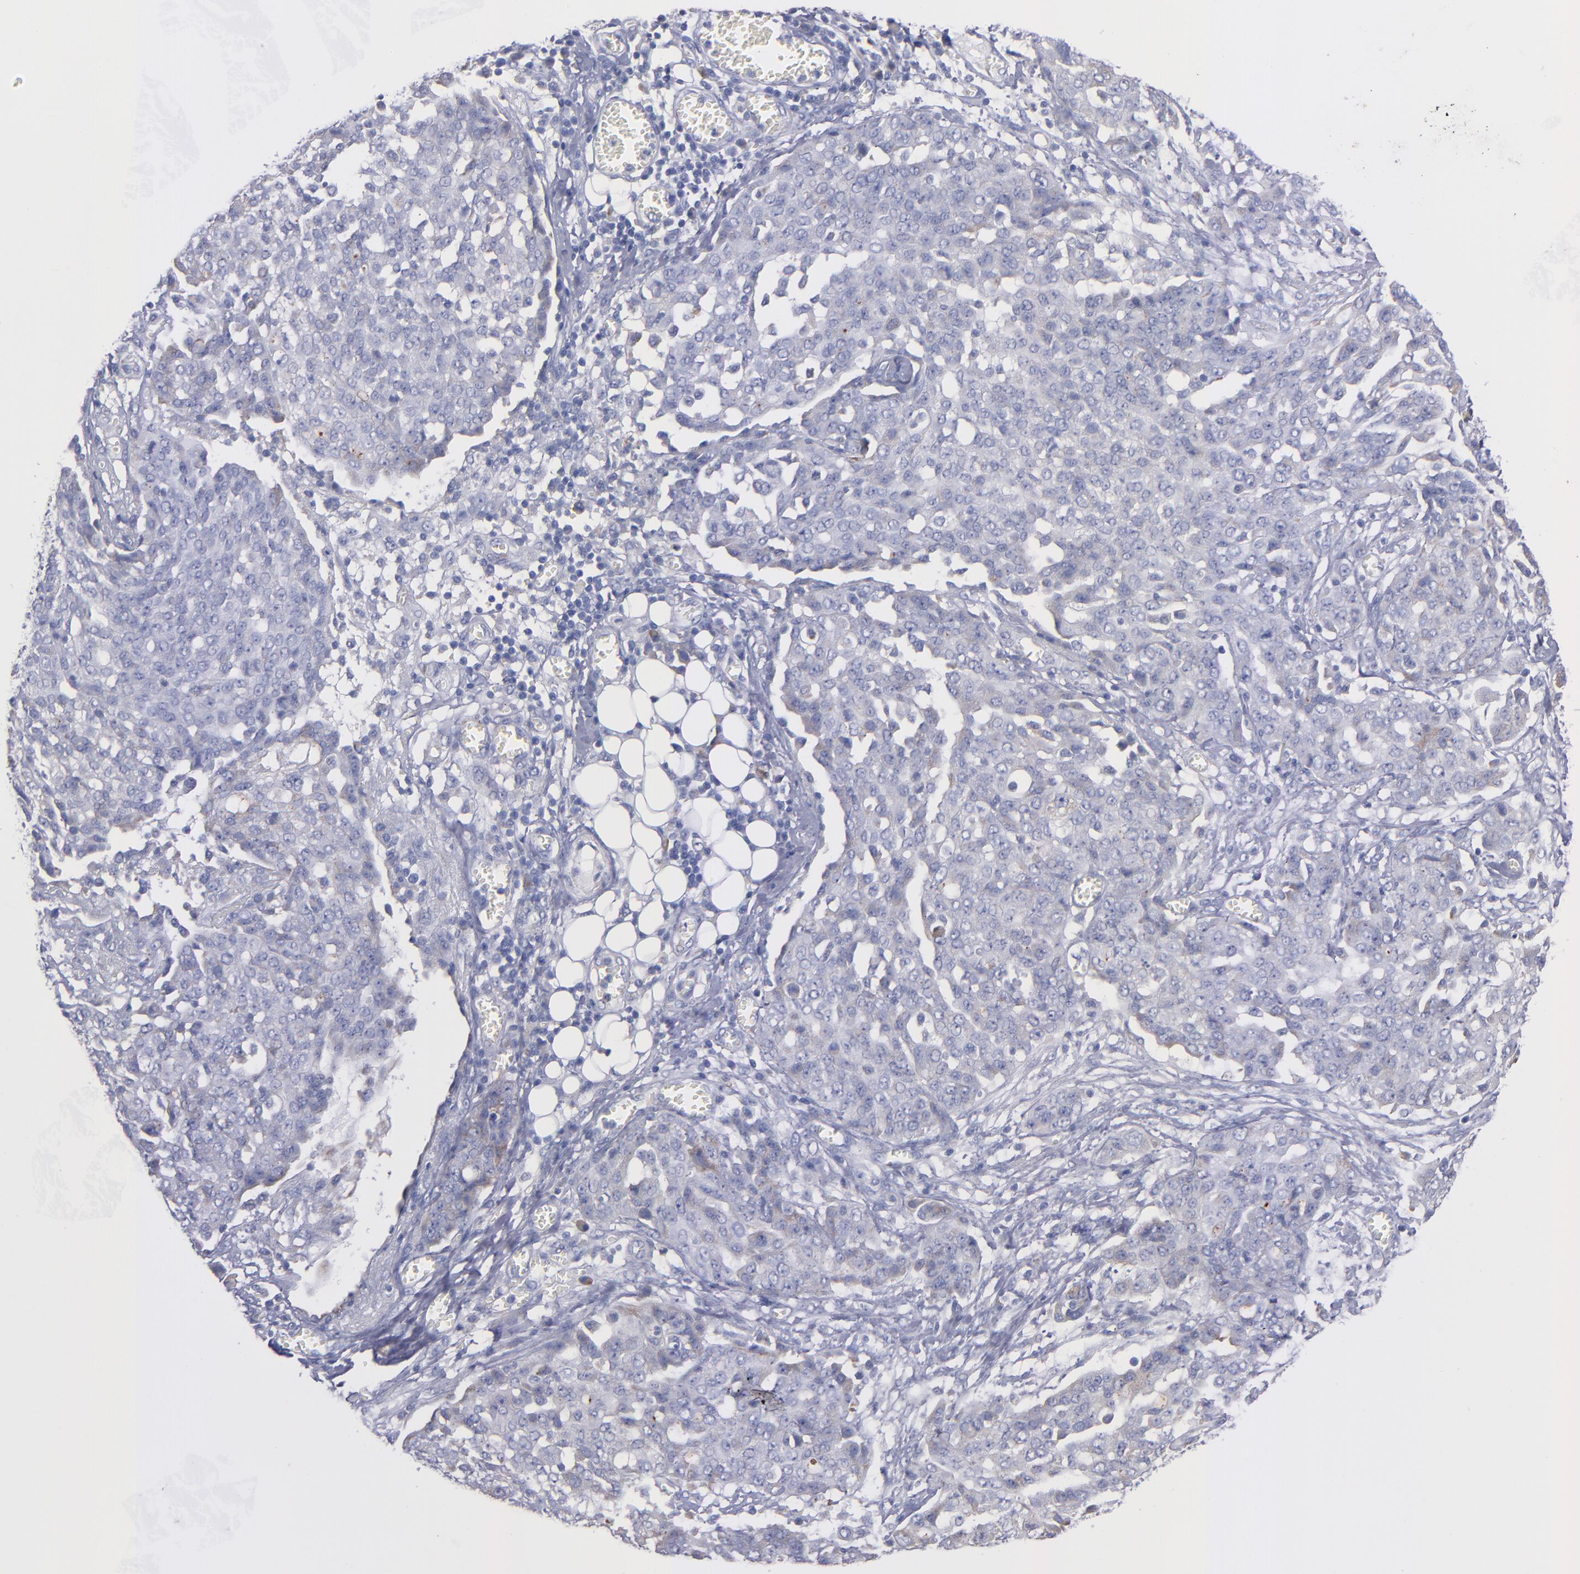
{"staining": {"intensity": "weak", "quantity": "<25%", "location": "cytoplasmic/membranous"}, "tissue": "ovarian cancer", "cell_type": "Tumor cells", "image_type": "cancer", "snomed": [{"axis": "morphology", "description": "Cystadenocarcinoma, serous, NOS"}, {"axis": "topography", "description": "Soft tissue"}, {"axis": "topography", "description": "Ovary"}], "caption": "Human serous cystadenocarcinoma (ovarian) stained for a protein using immunohistochemistry (IHC) reveals no positivity in tumor cells.", "gene": "MFGE8", "patient": {"sex": "female", "age": 57}}